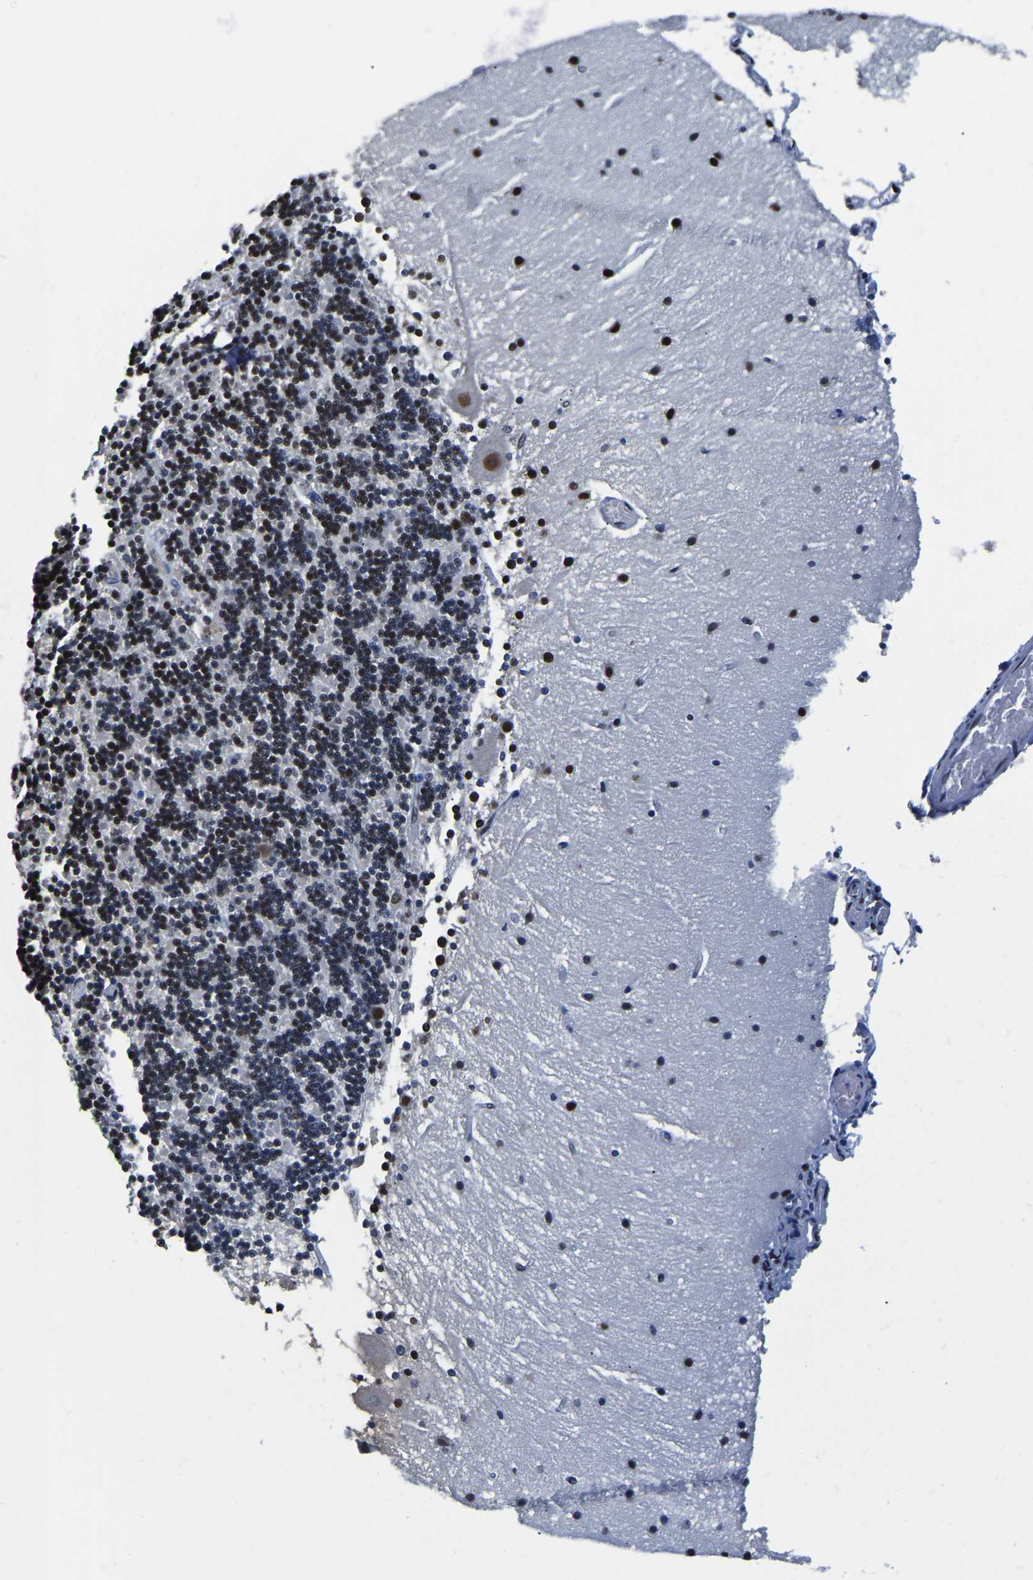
{"staining": {"intensity": "strong", "quantity": "25%-75%", "location": "nuclear"}, "tissue": "cerebellum", "cell_type": "Cells in granular layer", "image_type": "normal", "snomed": [{"axis": "morphology", "description": "Normal tissue, NOS"}, {"axis": "topography", "description": "Cerebellum"}], "caption": "Immunohistochemistry of unremarkable cerebellum reveals high levels of strong nuclear staining in approximately 25%-75% of cells in granular layer.", "gene": "UBA1", "patient": {"sex": "female", "age": 54}}